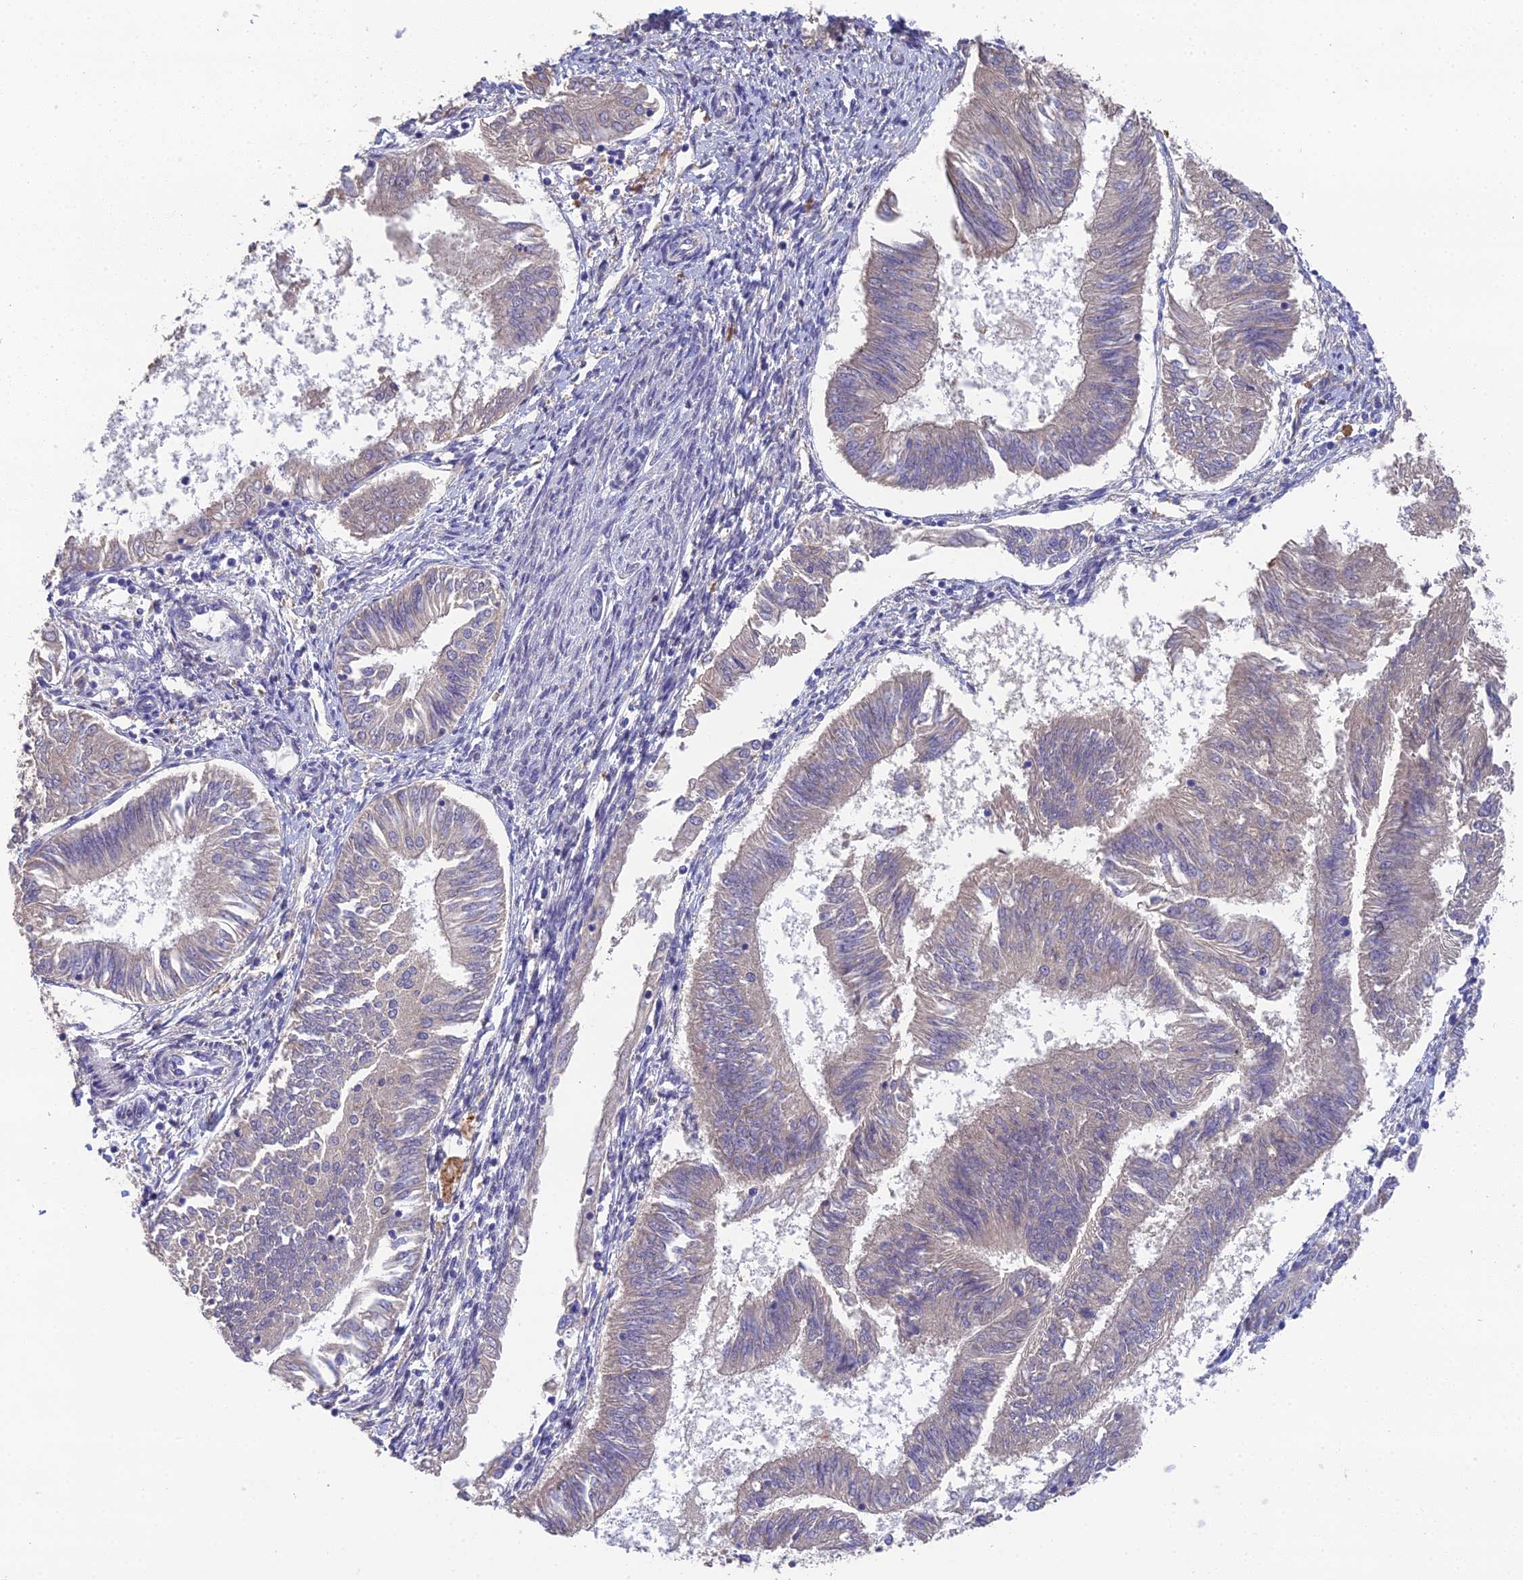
{"staining": {"intensity": "negative", "quantity": "none", "location": "none"}, "tissue": "endometrial cancer", "cell_type": "Tumor cells", "image_type": "cancer", "snomed": [{"axis": "morphology", "description": "Adenocarcinoma, NOS"}, {"axis": "topography", "description": "Endometrium"}], "caption": "Tumor cells show no significant protein expression in endometrial cancer (adenocarcinoma).", "gene": "PUS10", "patient": {"sex": "female", "age": 58}}